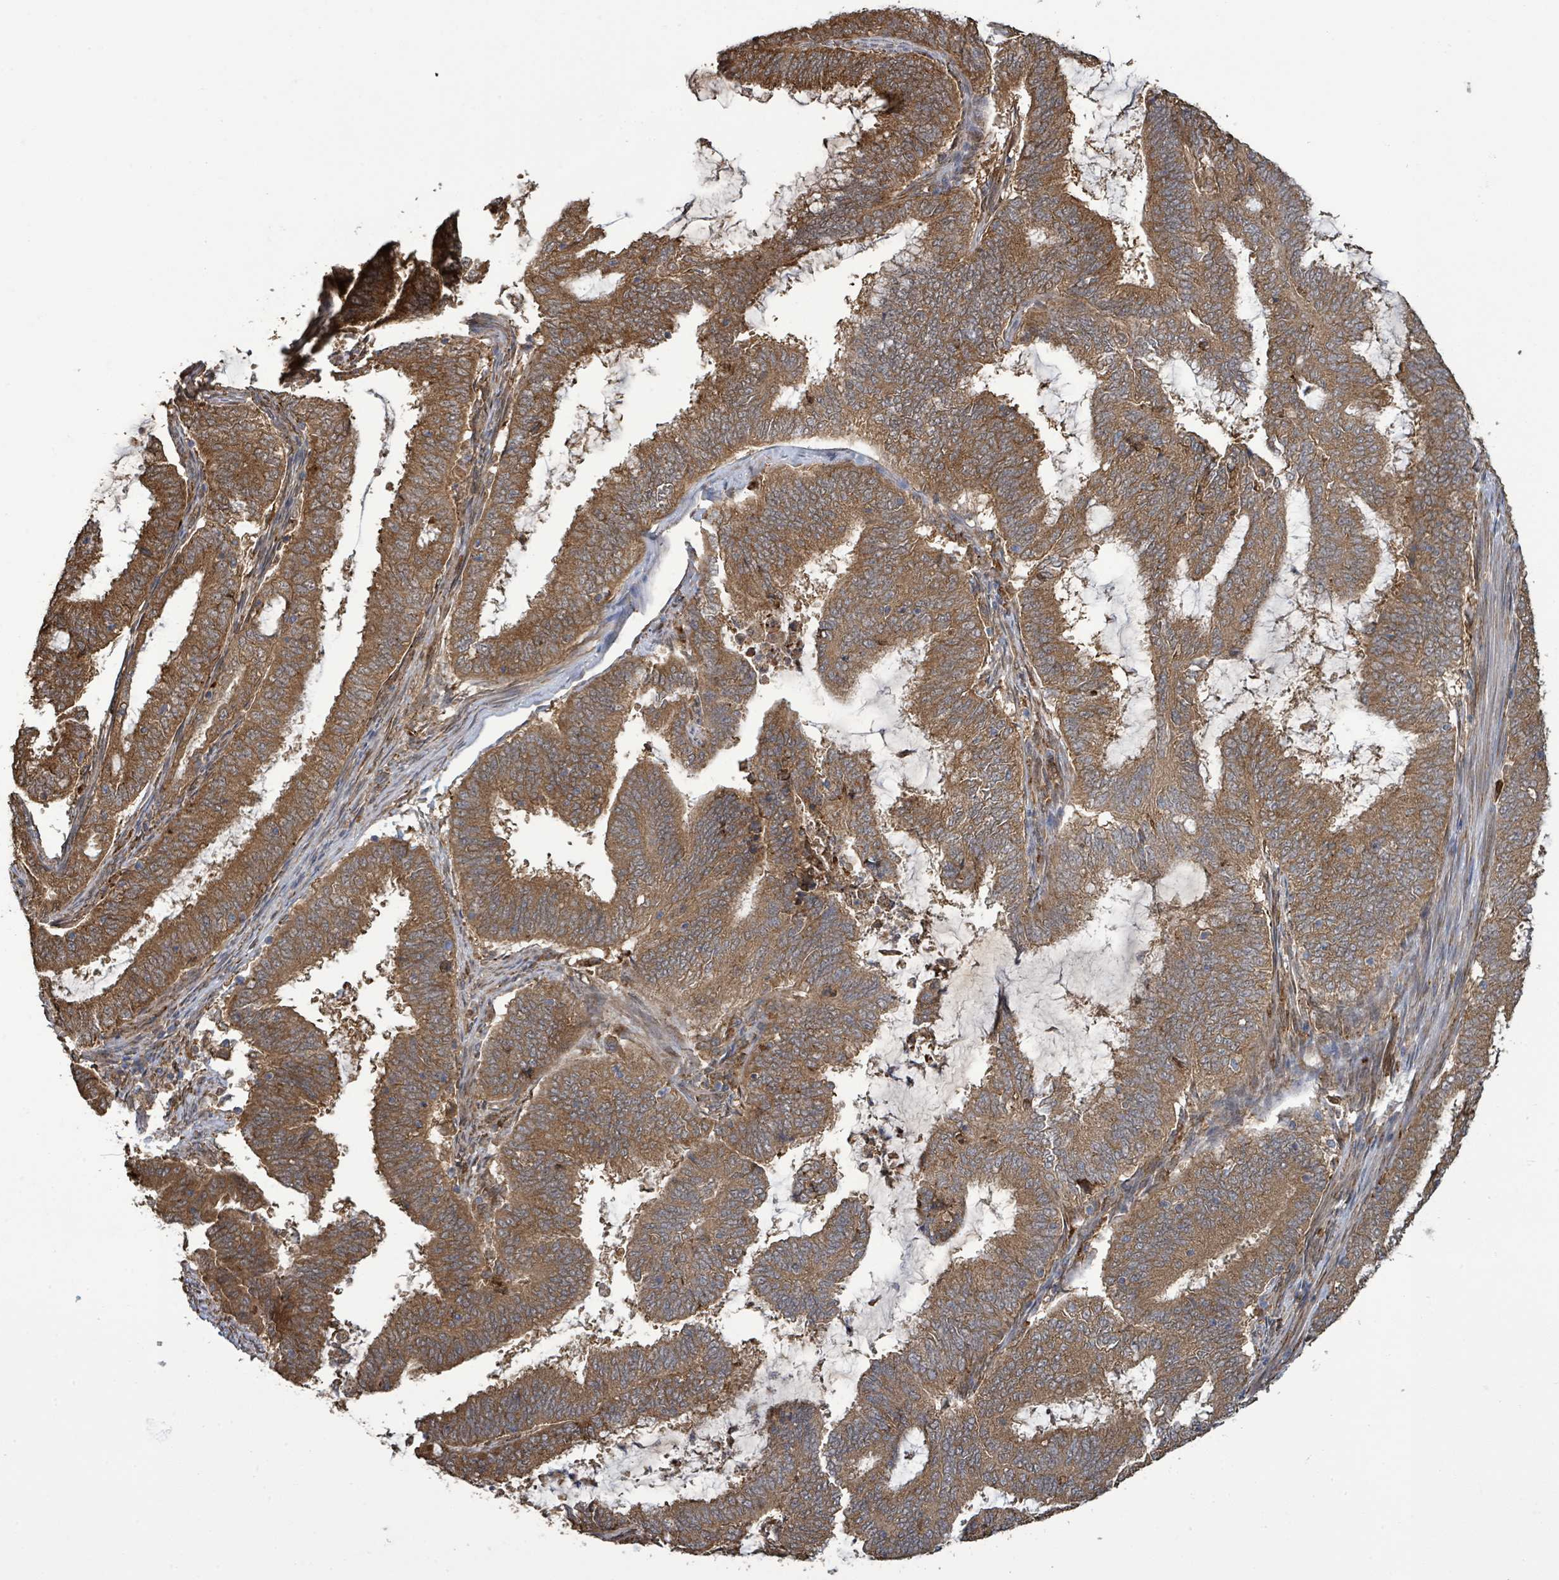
{"staining": {"intensity": "moderate", "quantity": ">75%", "location": "cytoplasmic/membranous"}, "tissue": "endometrial cancer", "cell_type": "Tumor cells", "image_type": "cancer", "snomed": [{"axis": "morphology", "description": "Adenocarcinoma, NOS"}, {"axis": "topography", "description": "Endometrium"}], "caption": "An IHC micrograph of tumor tissue is shown. Protein staining in brown shows moderate cytoplasmic/membranous positivity in adenocarcinoma (endometrial) within tumor cells.", "gene": "ARPIN", "patient": {"sex": "female", "age": 51}}